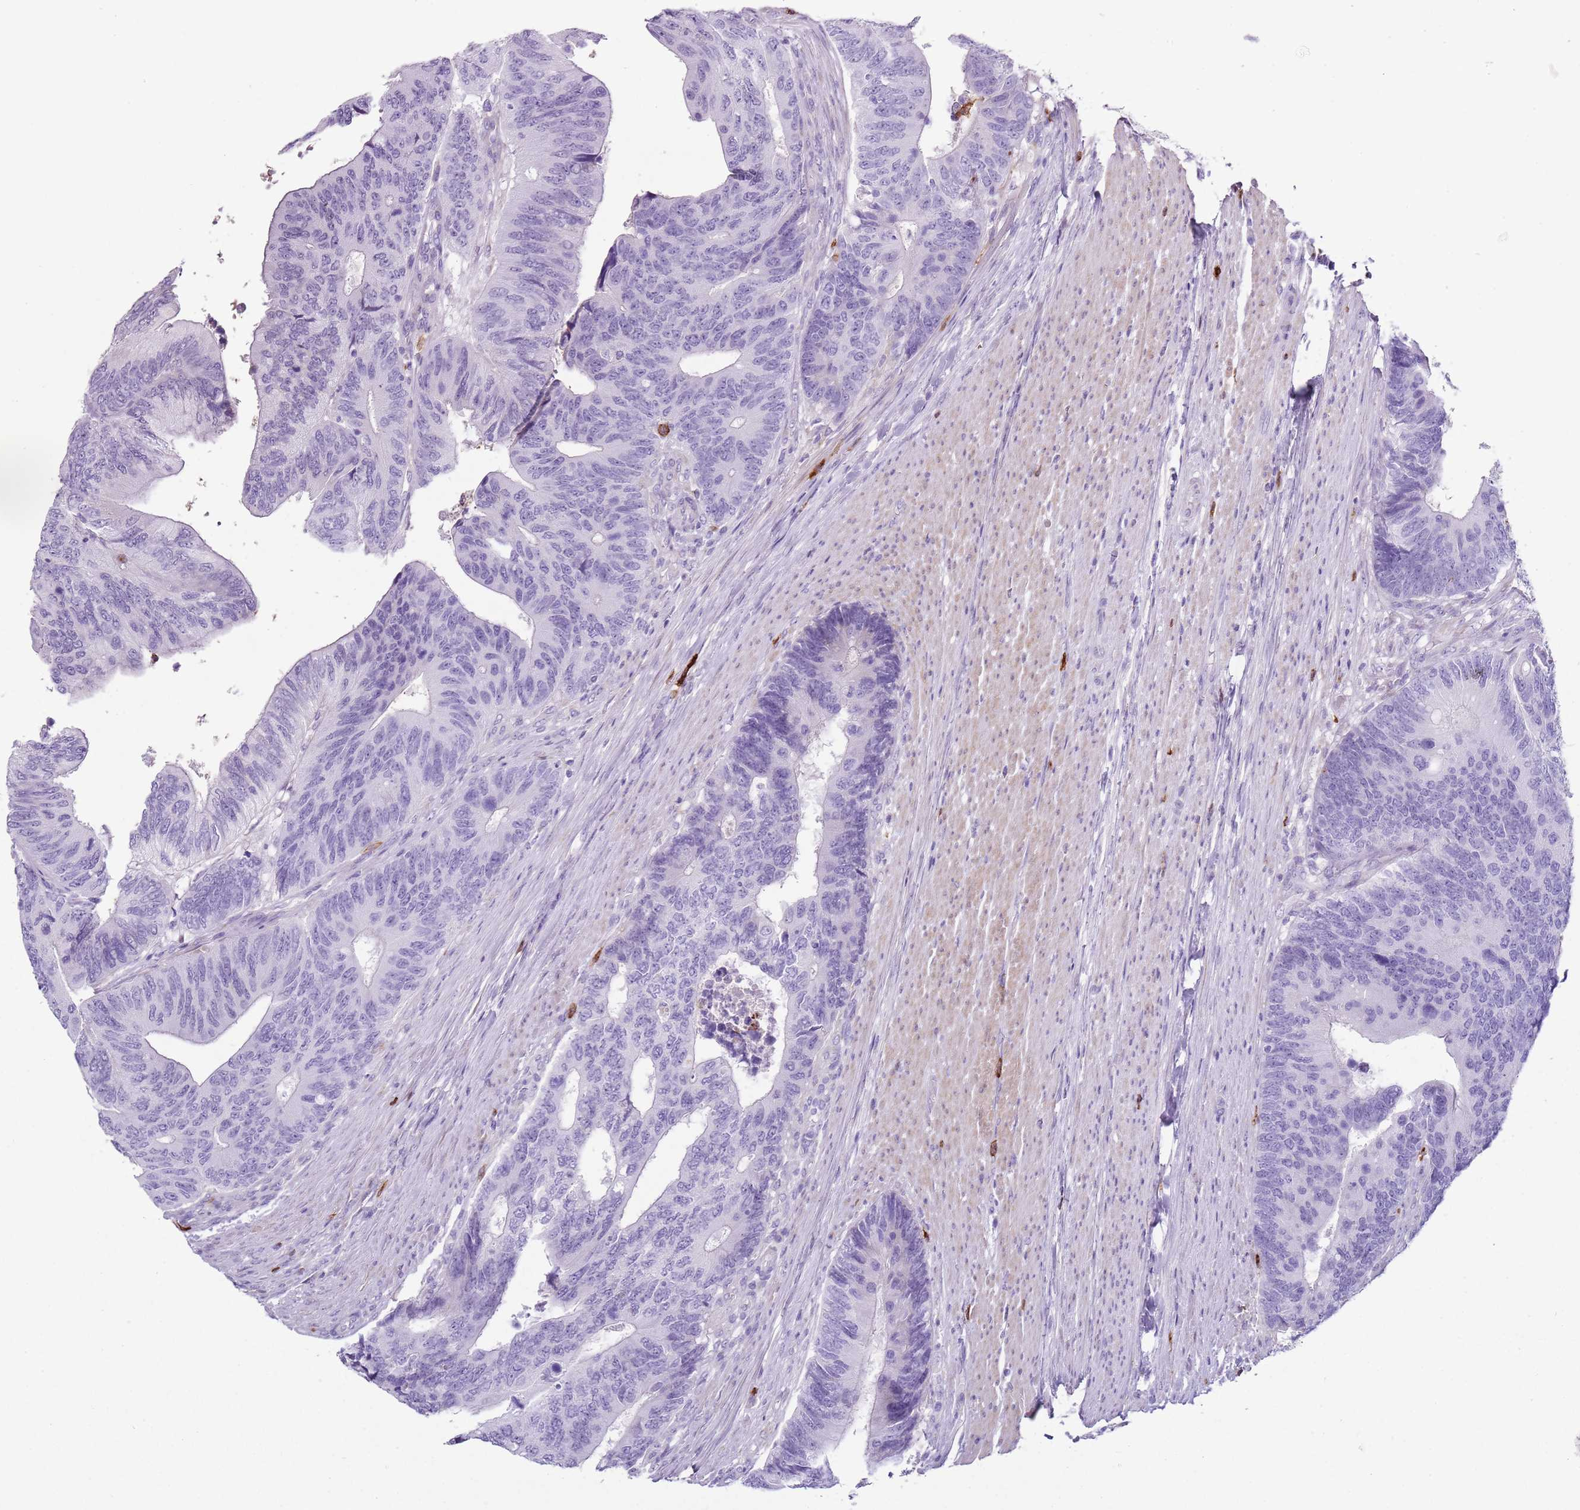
{"staining": {"intensity": "negative", "quantity": "none", "location": "none"}, "tissue": "colorectal cancer", "cell_type": "Tumor cells", "image_type": "cancer", "snomed": [{"axis": "morphology", "description": "Adenocarcinoma, NOS"}, {"axis": "topography", "description": "Colon"}], "caption": "There is no significant positivity in tumor cells of colorectal adenocarcinoma.", "gene": "CD177", "patient": {"sex": "male", "age": 87}}